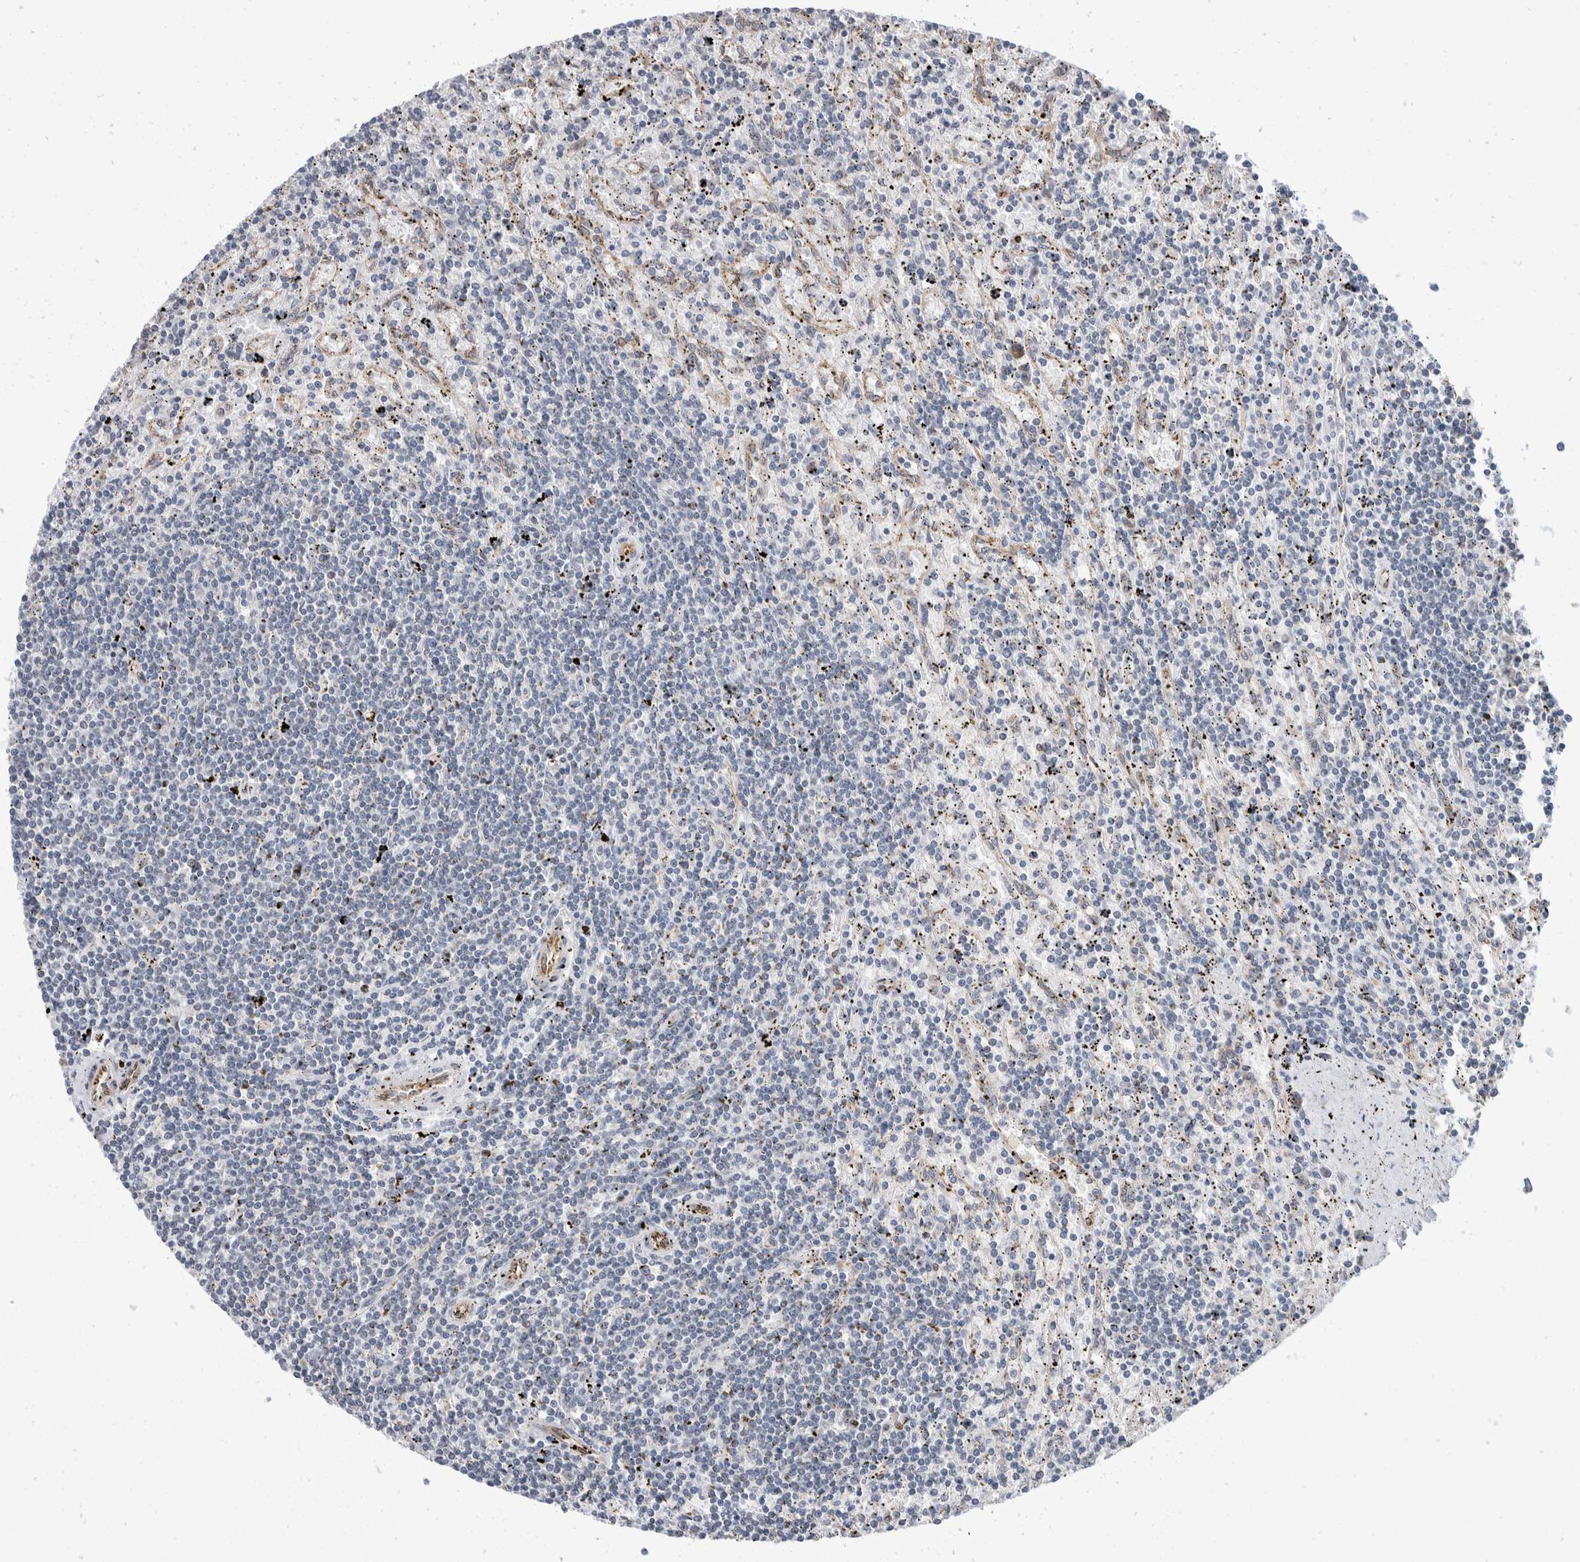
{"staining": {"intensity": "negative", "quantity": "none", "location": "none"}, "tissue": "lymphoma", "cell_type": "Tumor cells", "image_type": "cancer", "snomed": [{"axis": "morphology", "description": "Malignant lymphoma, non-Hodgkin's type, Low grade"}, {"axis": "topography", "description": "Spleen"}], "caption": "Immunohistochemical staining of malignant lymphoma, non-Hodgkin's type (low-grade) exhibits no significant expression in tumor cells.", "gene": "TMEM245", "patient": {"sex": "male", "age": 76}}